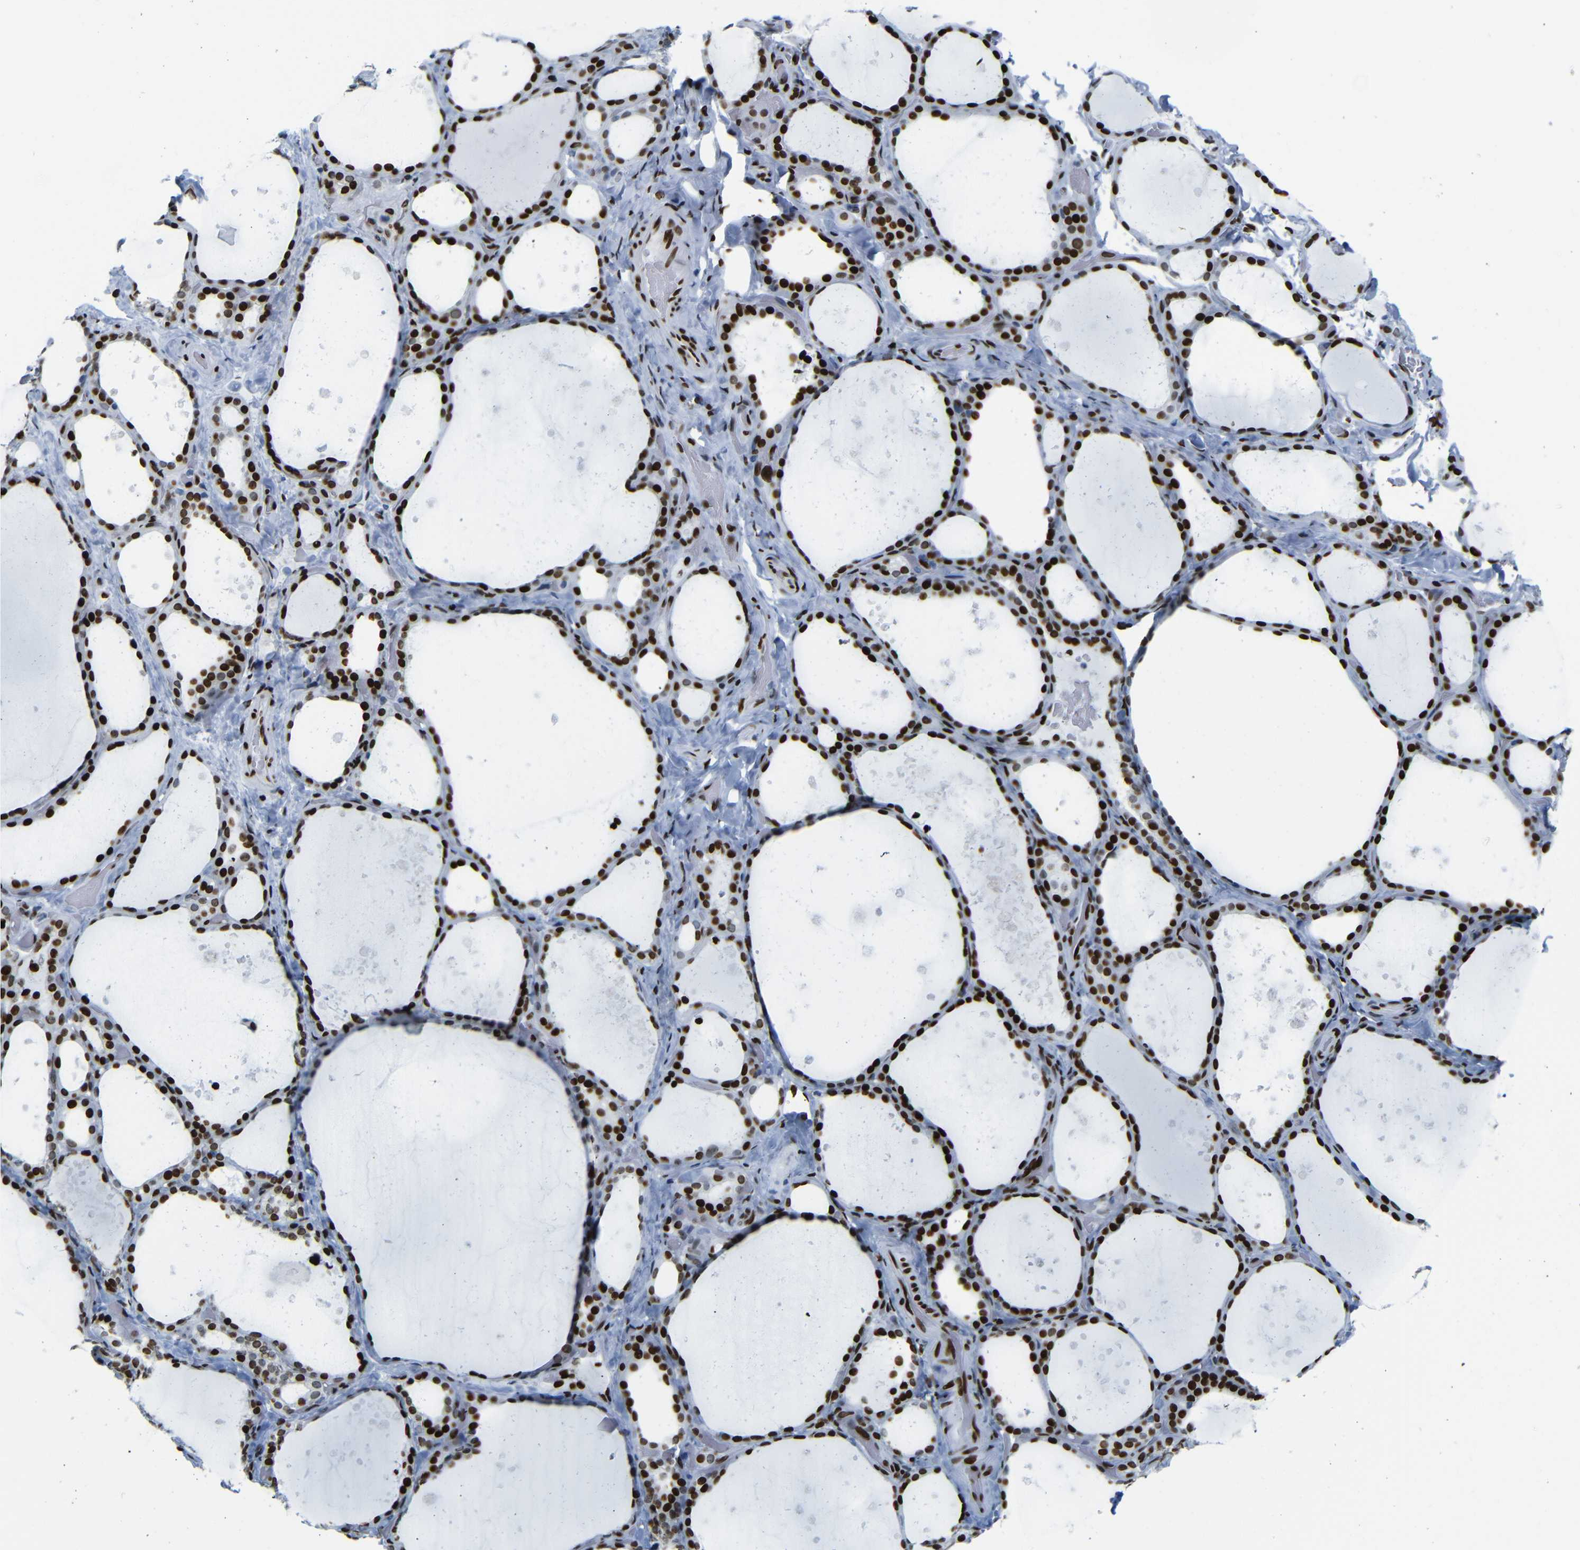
{"staining": {"intensity": "strong", "quantity": ">75%", "location": "nuclear"}, "tissue": "thyroid gland", "cell_type": "Glandular cells", "image_type": "normal", "snomed": [{"axis": "morphology", "description": "Normal tissue, NOS"}, {"axis": "topography", "description": "Thyroid gland"}], "caption": "Thyroid gland stained with immunohistochemistry (IHC) displays strong nuclear expression in about >75% of glandular cells. (DAB (3,3'-diaminobenzidine) IHC with brightfield microscopy, high magnification).", "gene": "NPIPB15", "patient": {"sex": "female", "age": 44}}